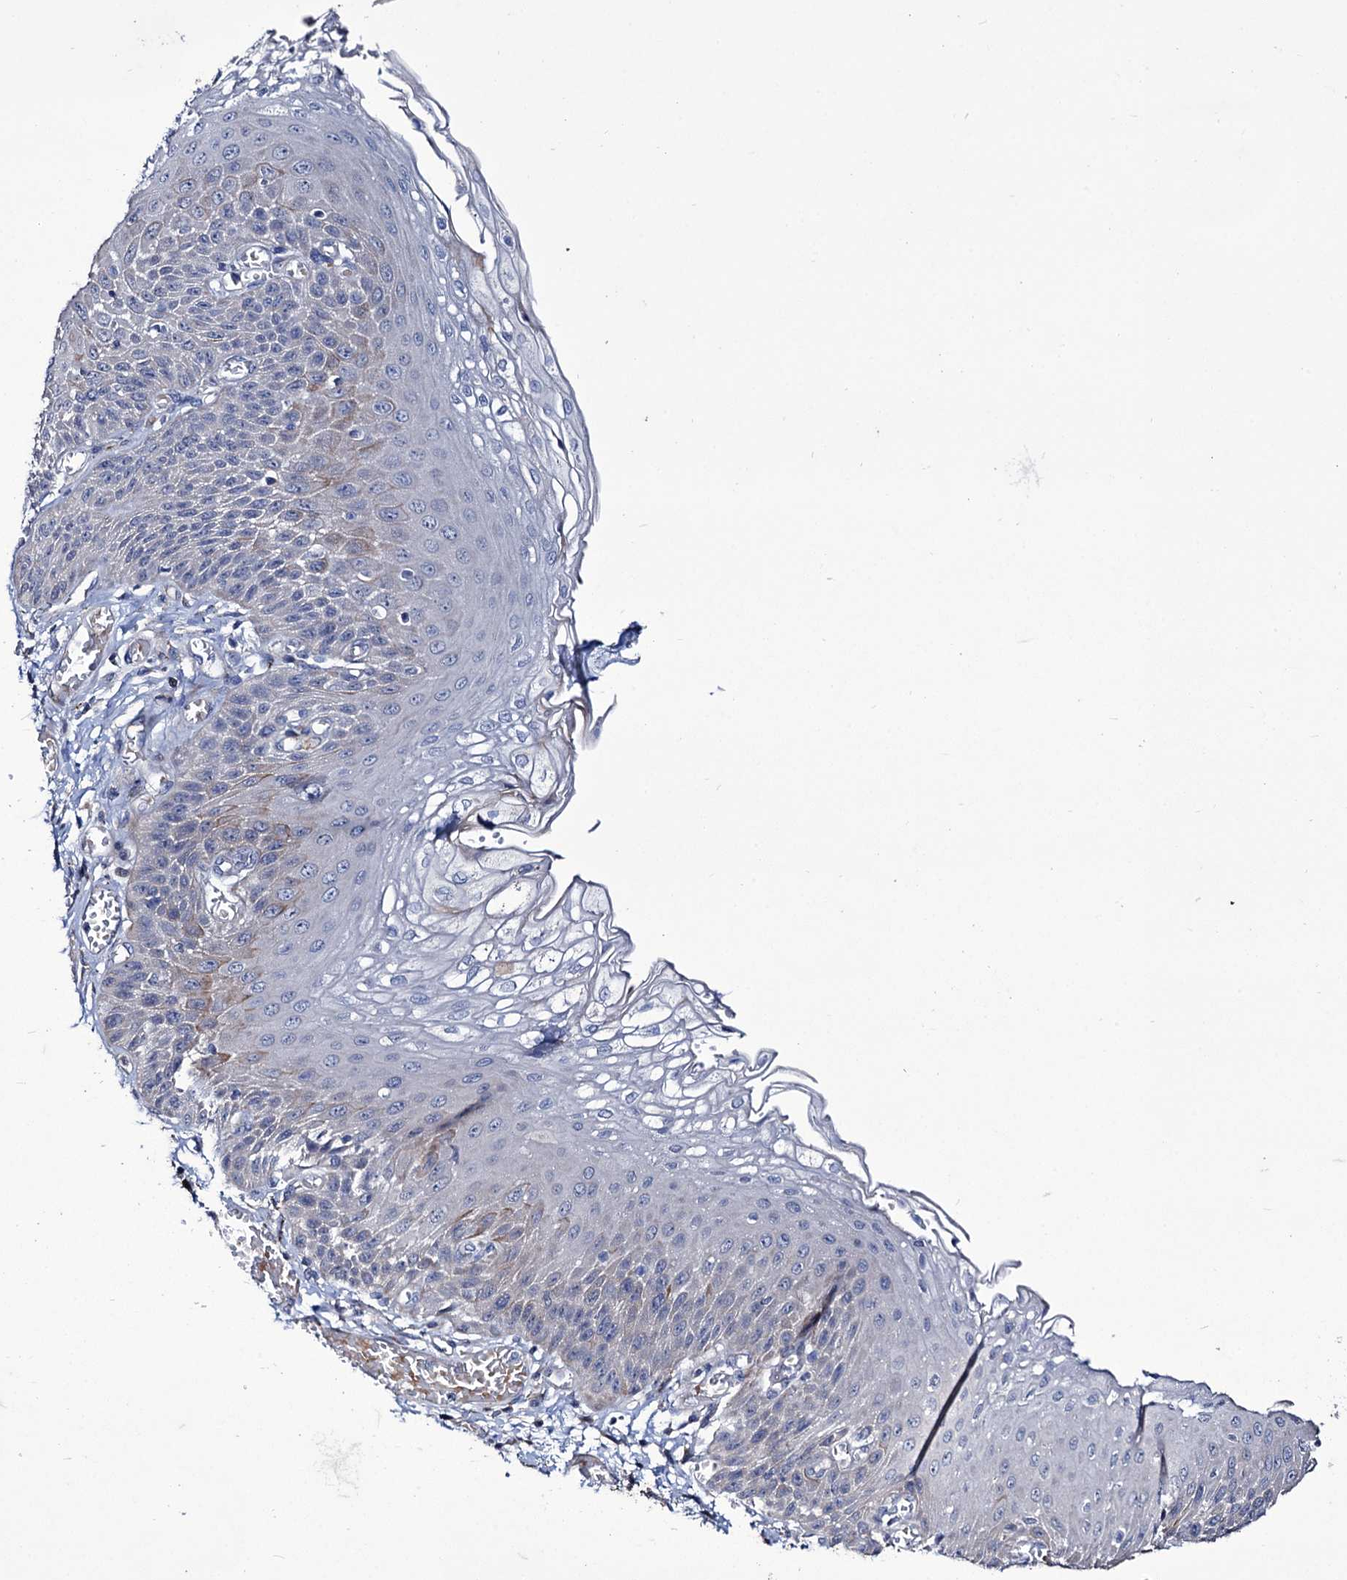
{"staining": {"intensity": "weak", "quantity": "<25%", "location": "cytoplasmic/membranous"}, "tissue": "esophagus", "cell_type": "Squamous epithelial cells", "image_type": "normal", "snomed": [{"axis": "morphology", "description": "Normal tissue, NOS"}, {"axis": "topography", "description": "Esophagus"}], "caption": "Protein analysis of unremarkable esophagus shows no significant positivity in squamous epithelial cells. The staining is performed using DAB (3,3'-diaminobenzidine) brown chromogen with nuclei counter-stained in using hematoxylin.", "gene": "TUBGCP5", "patient": {"sex": "male", "age": 81}}